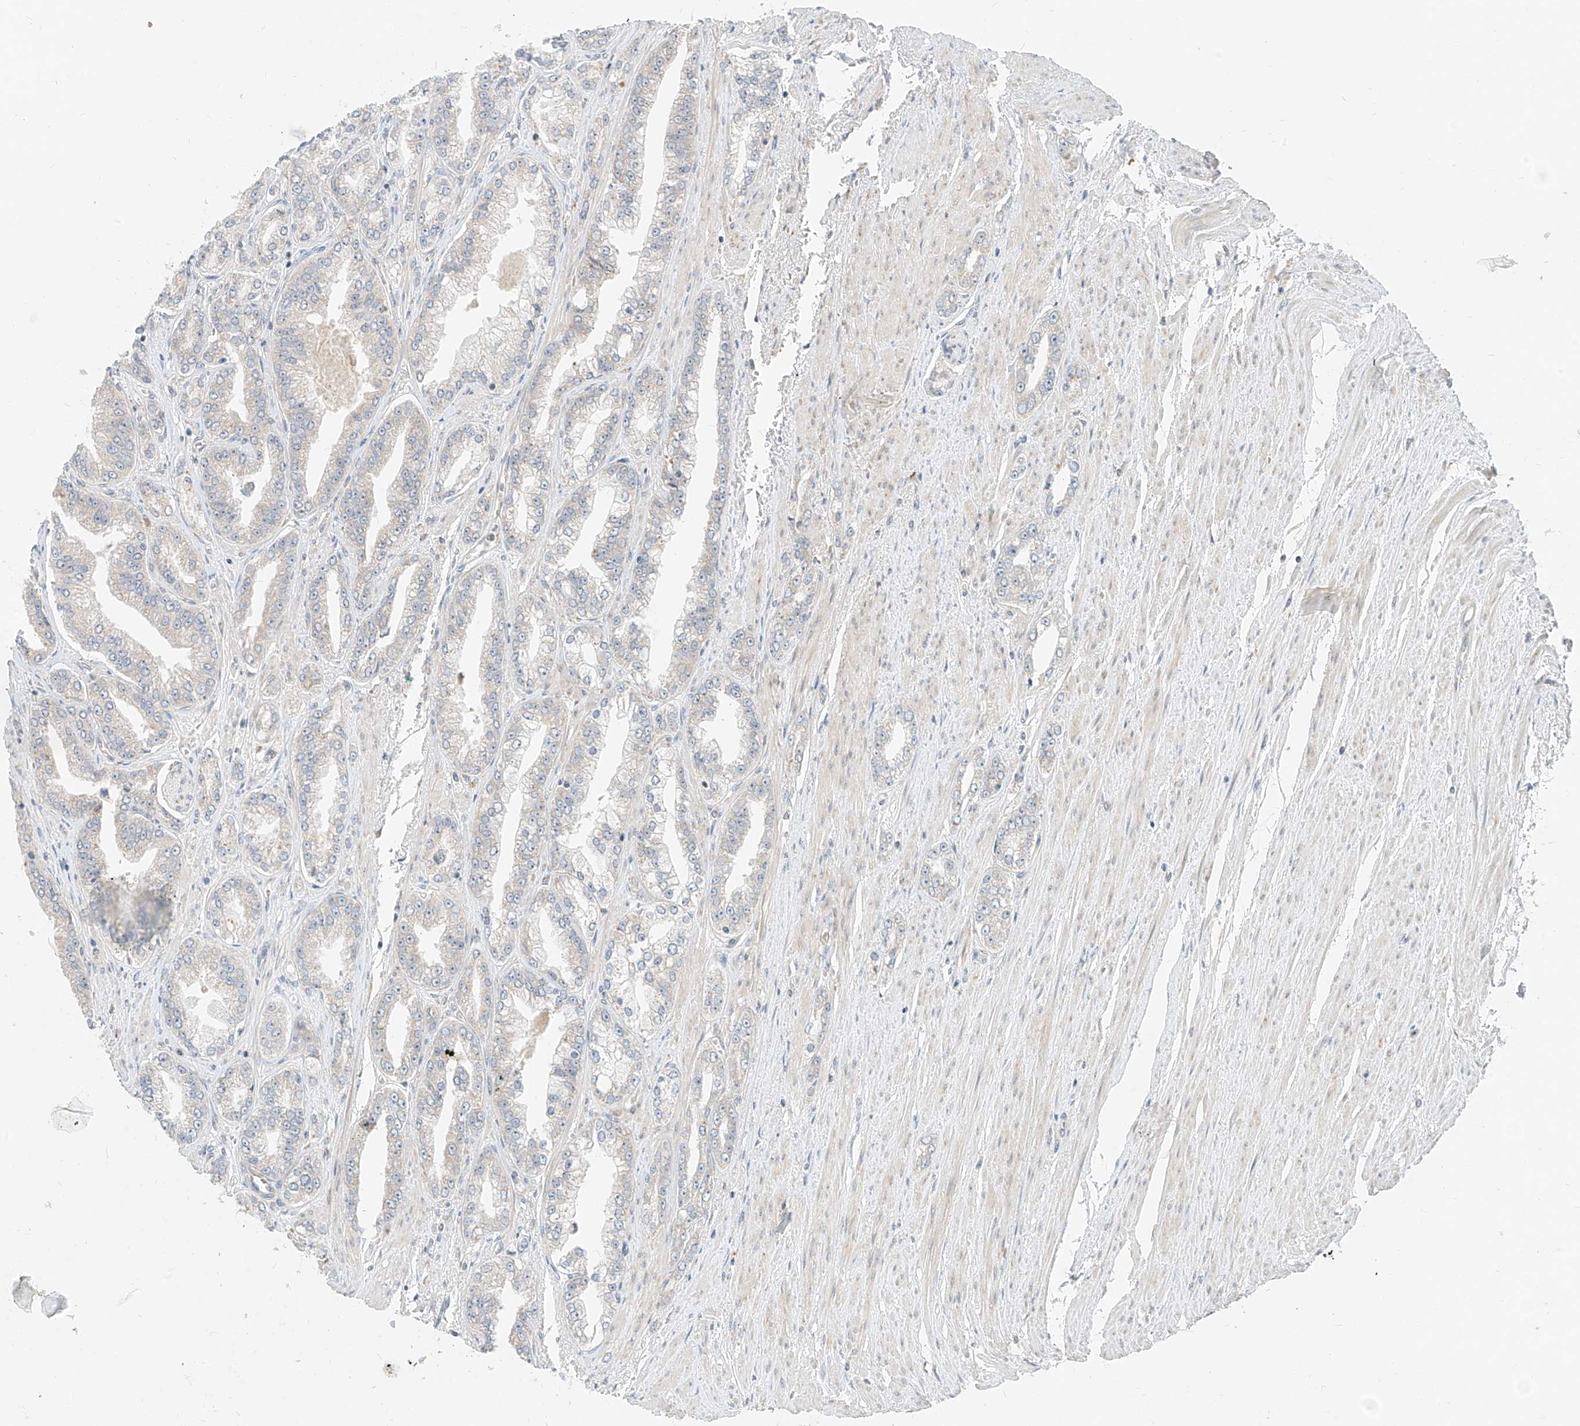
{"staining": {"intensity": "negative", "quantity": "none", "location": "none"}, "tissue": "prostate cancer", "cell_type": "Tumor cells", "image_type": "cancer", "snomed": [{"axis": "morphology", "description": "Adenocarcinoma, High grade"}, {"axis": "topography", "description": "Prostate"}], "caption": "This is an IHC histopathology image of human high-grade adenocarcinoma (prostate). There is no positivity in tumor cells.", "gene": "STT3A", "patient": {"sex": "male", "age": 71}}